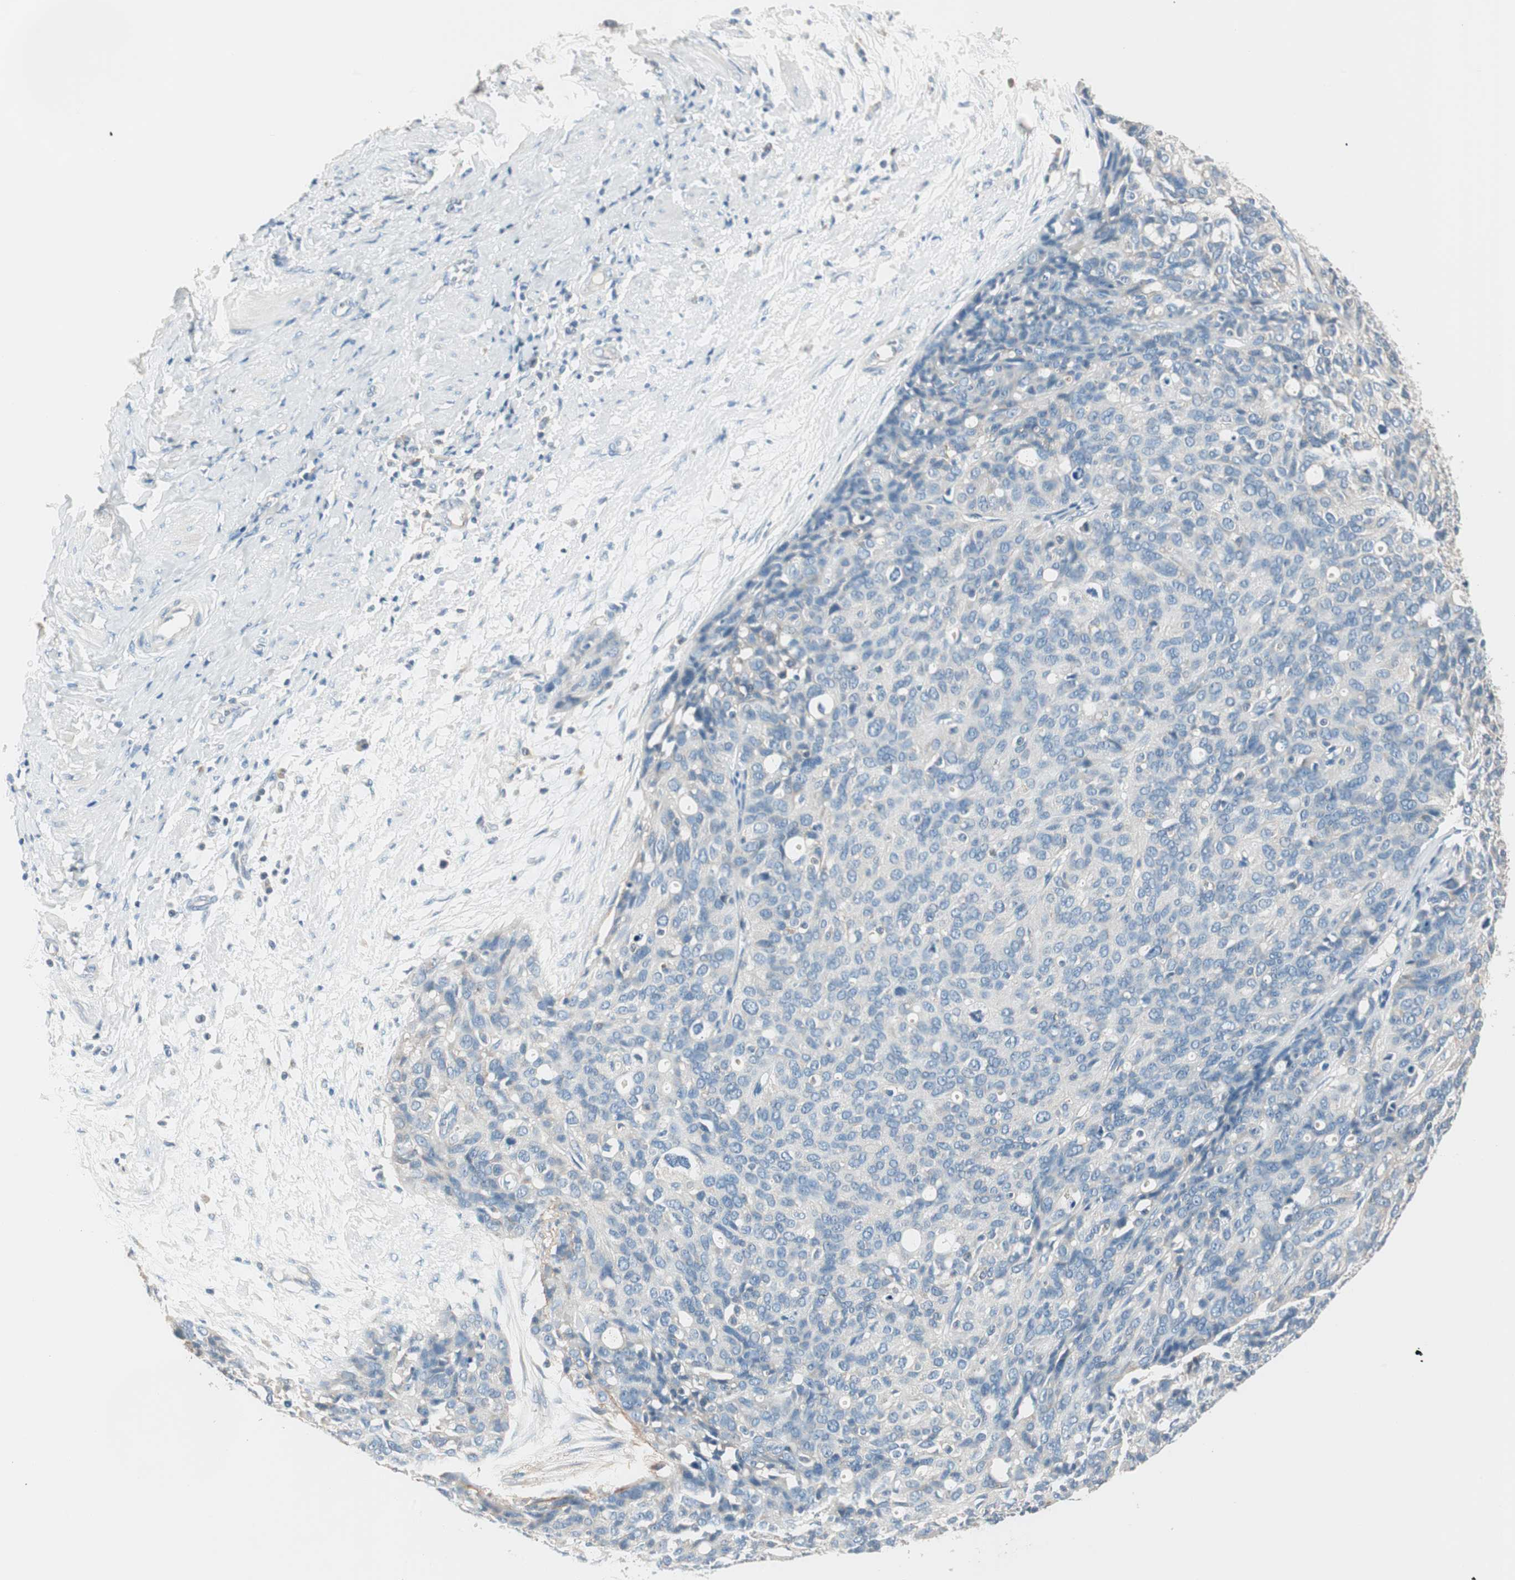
{"staining": {"intensity": "negative", "quantity": "none", "location": "none"}, "tissue": "ovarian cancer", "cell_type": "Tumor cells", "image_type": "cancer", "snomed": [{"axis": "morphology", "description": "Carcinoma, endometroid"}, {"axis": "topography", "description": "Ovary"}], "caption": "An immunohistochemistry image of ovarian cancer is shown. There is no staining in tumor cells of ovarian cancer. (Brightfield microscopy of DAB (3,3'-diaminobenzidine) immunohistochemistry at high magnification).", "gene": "RAD54B", "patient": {"sex": "female", "age": 60}}